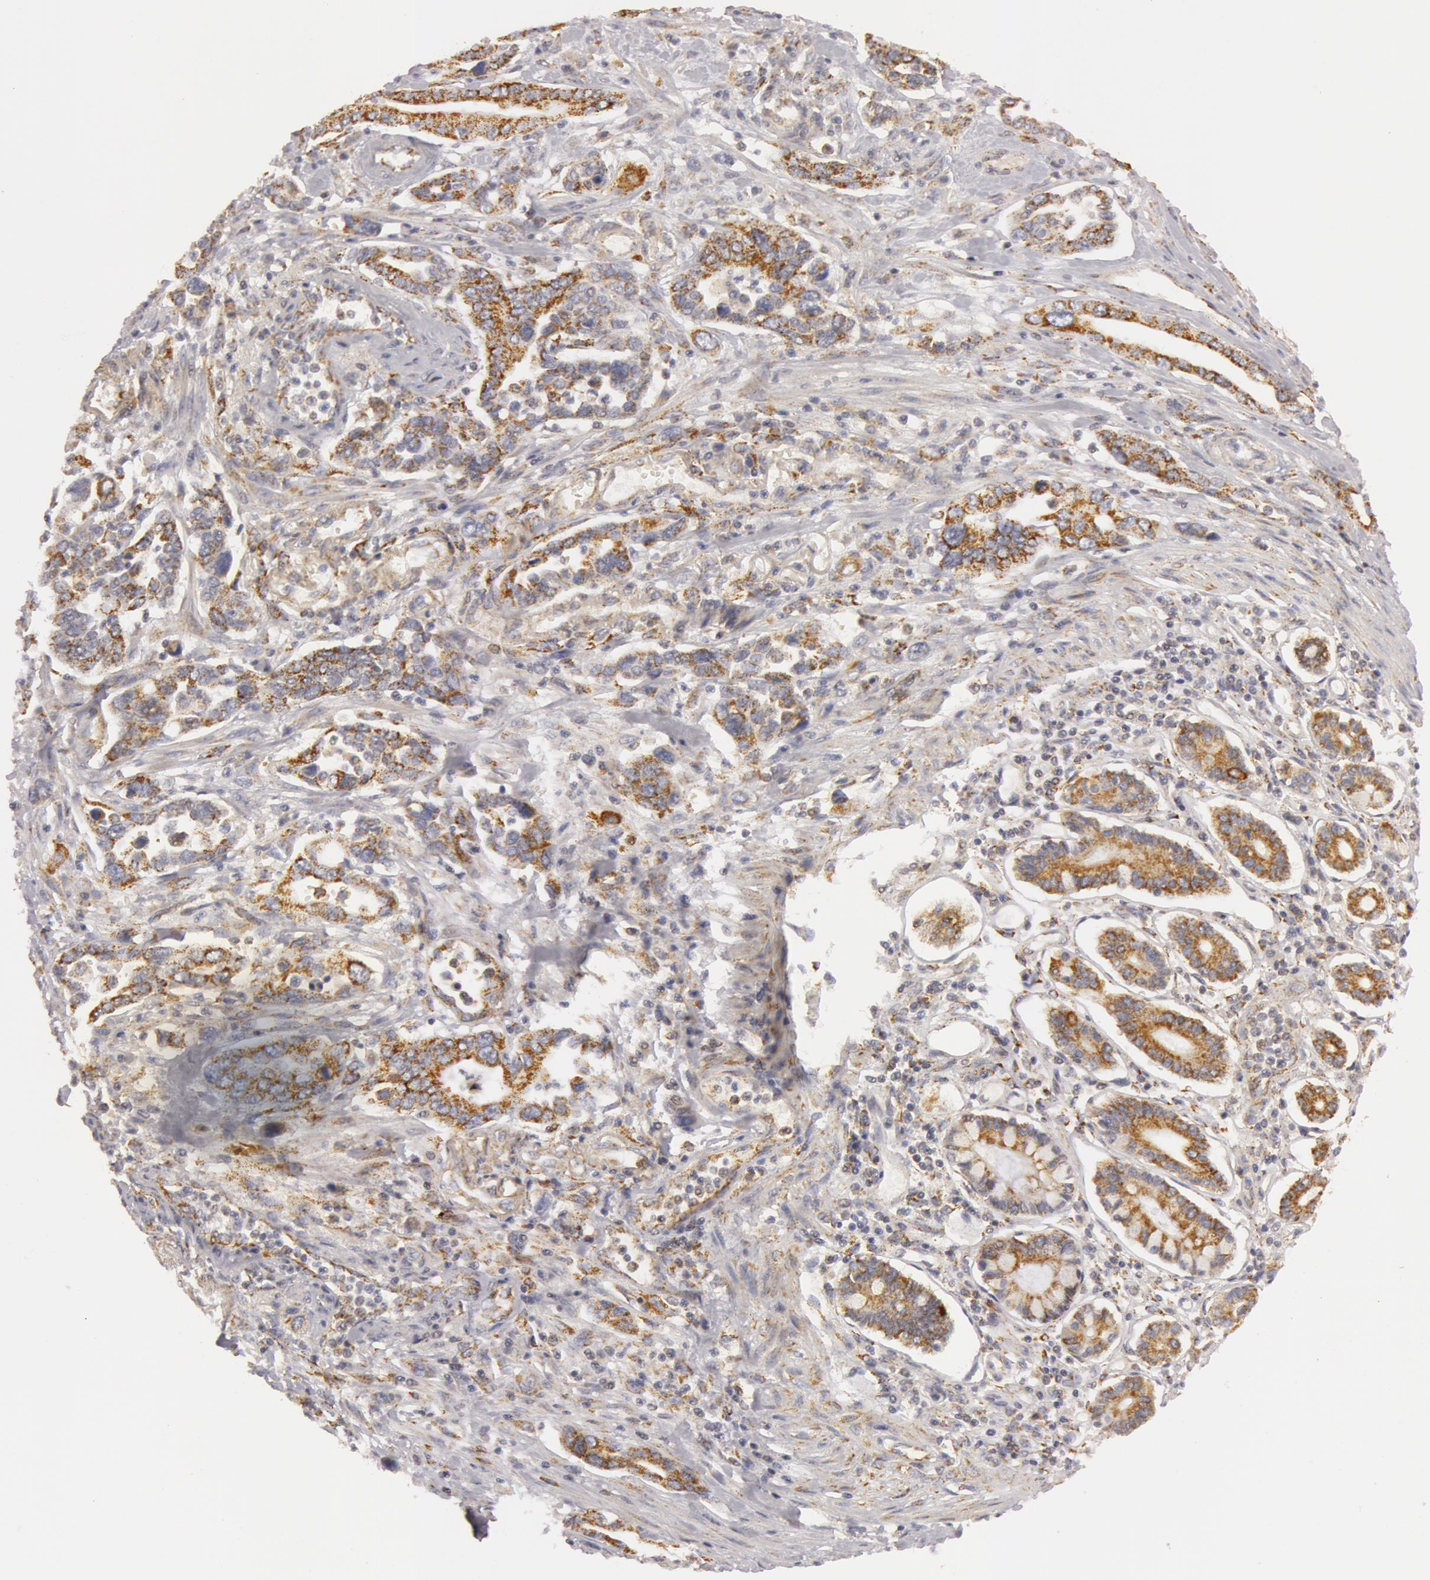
{"staining": {"intensity": "moderate", "quantity": ">75%", "location": "cytoplasmic/membranous"}, "tissue": "pancreatic cancer", "cell_type": "Tumor cells", "image_type": "cancer", "snomed": [{"axis": "morphology", "description": "Adenocarcinoma, NOS"}, {"axis": "topography", "description": "Pancreas"}], "caption": "Pancreatic cancer stained with a protein marker exhibits moderate staining in tumor cells.", "gene": "C7", "patient": {"sex": "female", "age": 57}}